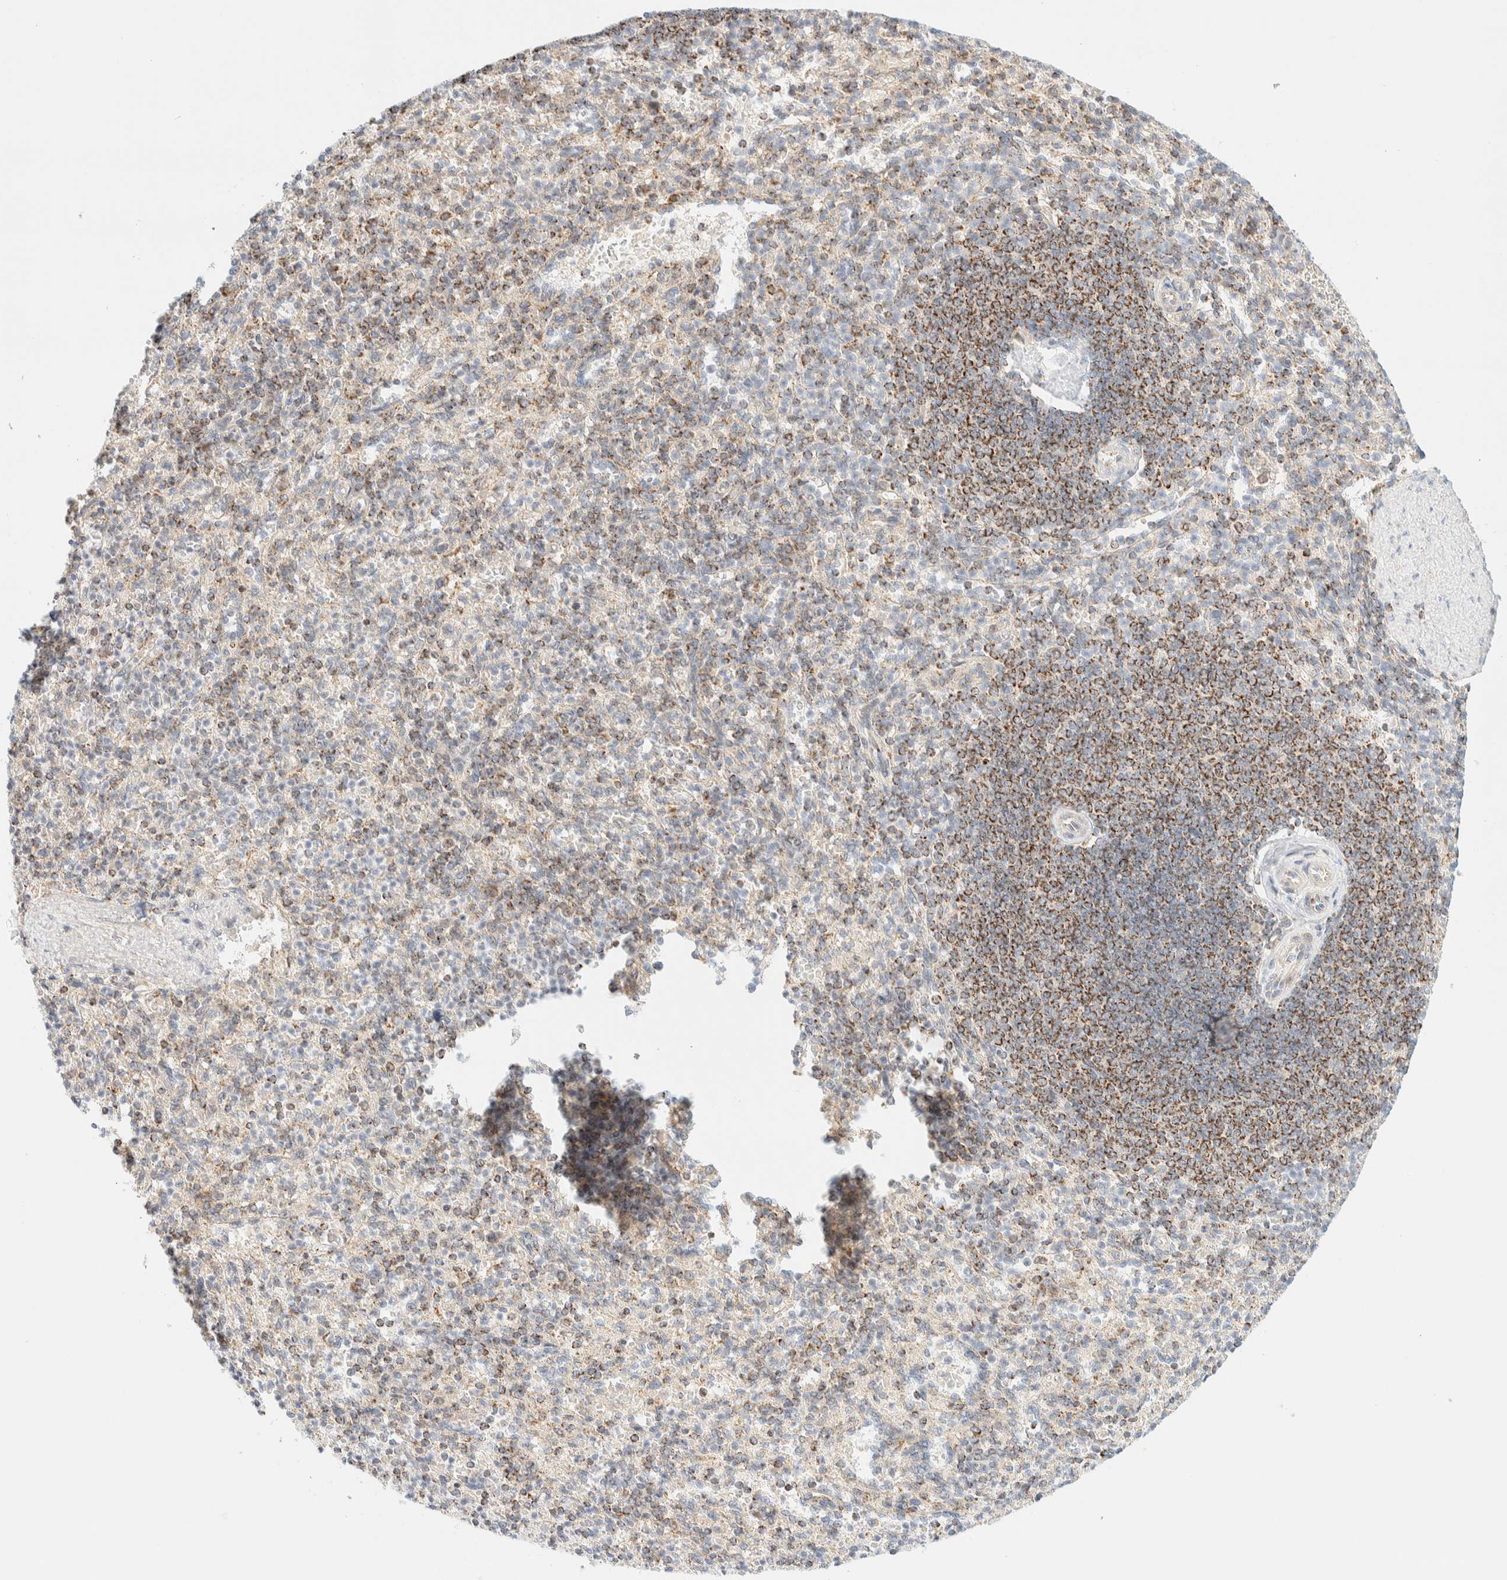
{"staining": {"intensity": "weak", "quantity": "25%-75%", "location": "cytoplasmic/membranous"}, "tissue": "spleen", "cell_type": "Cells in red pulp", "image_type": "normal", "snomed": [{"axis": "morphology", "description": "Normal tissue, NOS"}, {"axis": "topography", "description": "Spleen"}], "caption": "Spleen stained for a protein demonstrates weak cytoplasmic/membranous positivity in cells in red pulp. The staining is performed using DAB (3,3'-diaminobenzidine) brown chromogen to label protein expression. The nuclei are counter-stained blue using hematoxylin.", "gene": "PPM1K", "patient": {"sex": "female", "age": 74}}